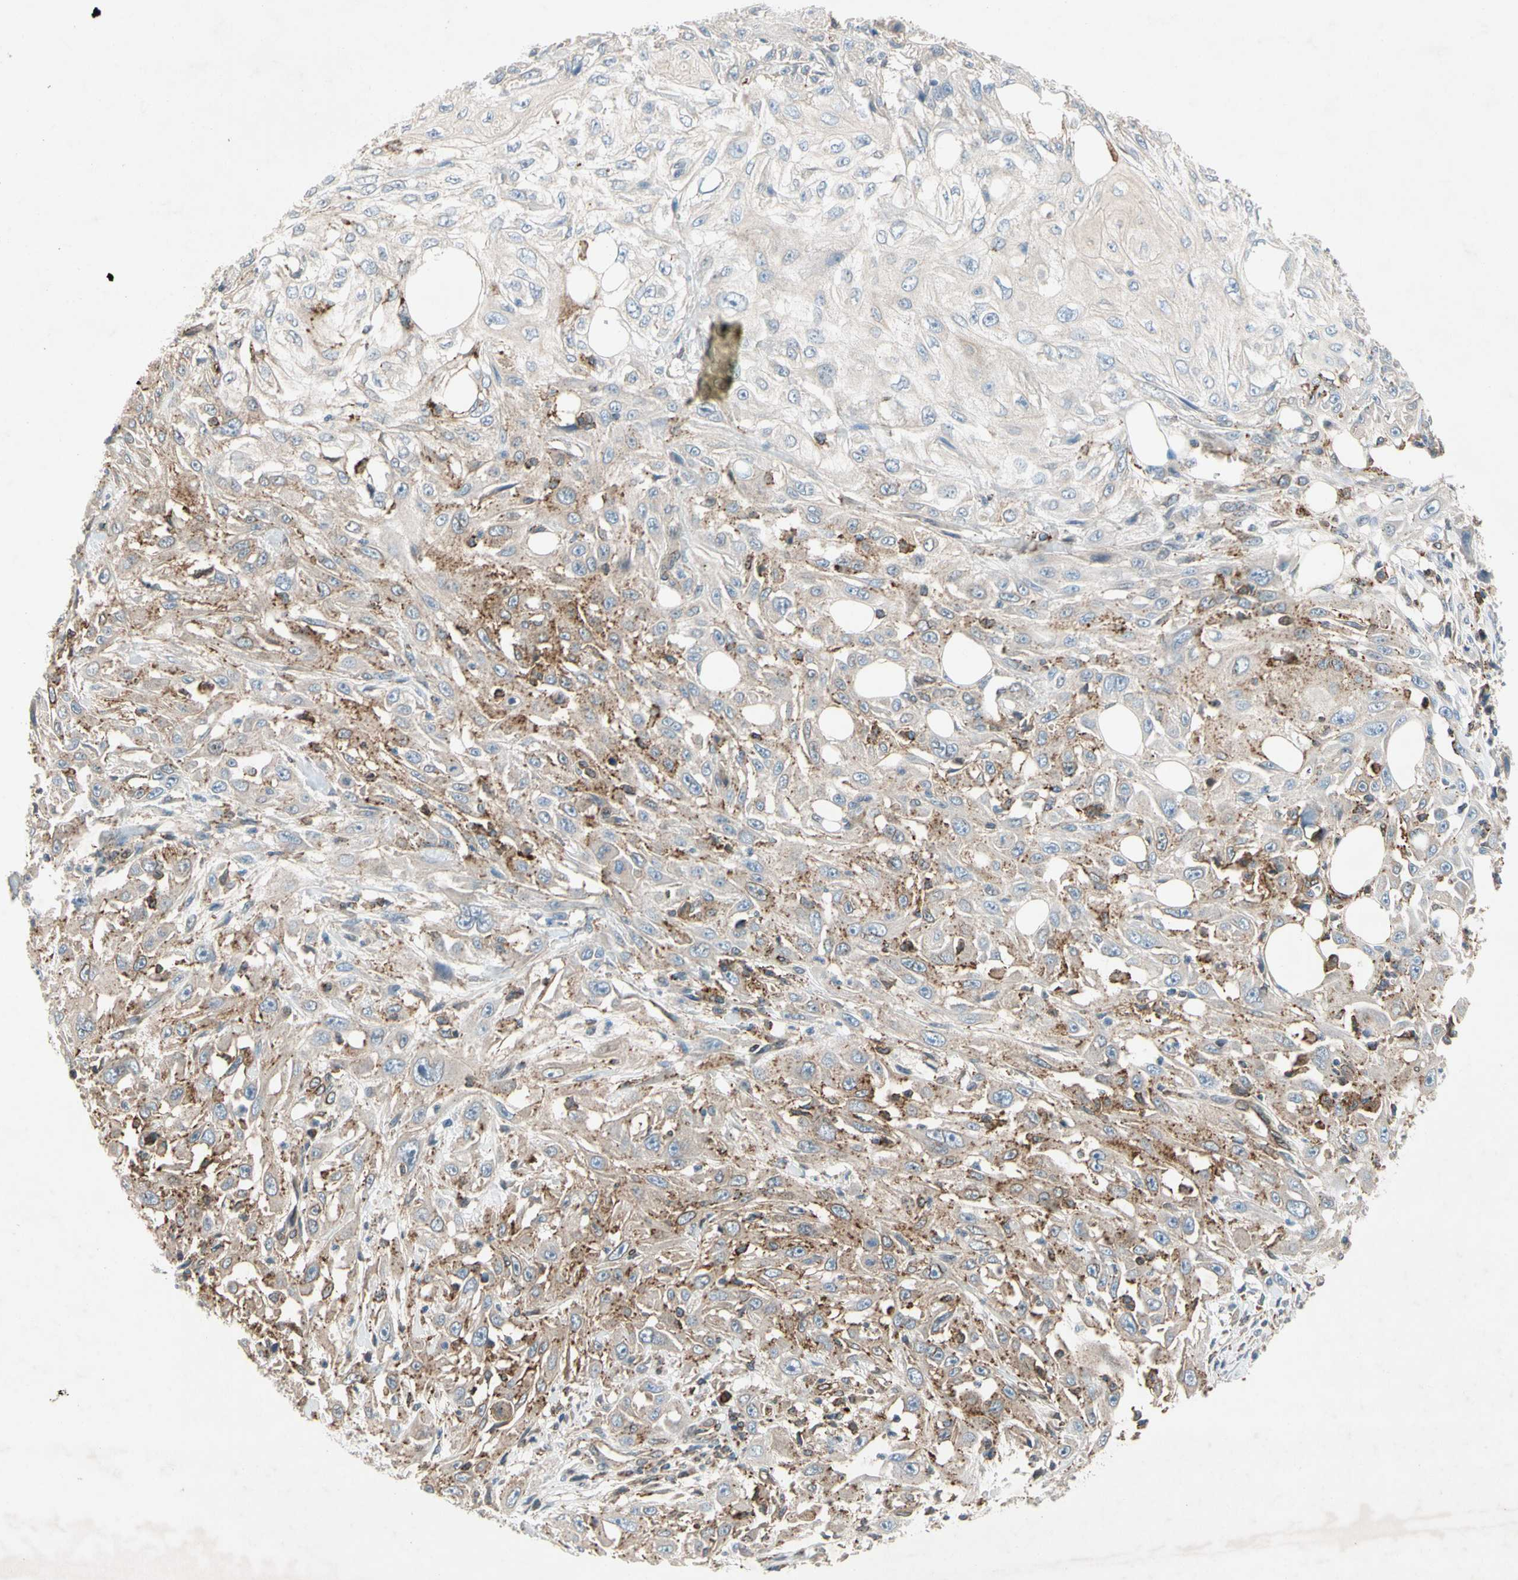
{"staining": {"intensity": "moderate", "quantity": "25%-75%", "location": "cytoplasmic/membranous"}, "tissue": "skin cancer", "cell_type": "Tumor cells", "image_type": "cancer", "snomed": [{"axis": "morphology", "description": "Squamous cell carcinoma, NOS"}, {"axis": "topography", "description": "Skin"}], "caption": "Moderate cytoplasmic/membranous staining is seen in approximately 25%-75% of tumor cells in skin cancer.", "gene": "NDFIP2", "patient": {"sex": "male", "age": 75}}